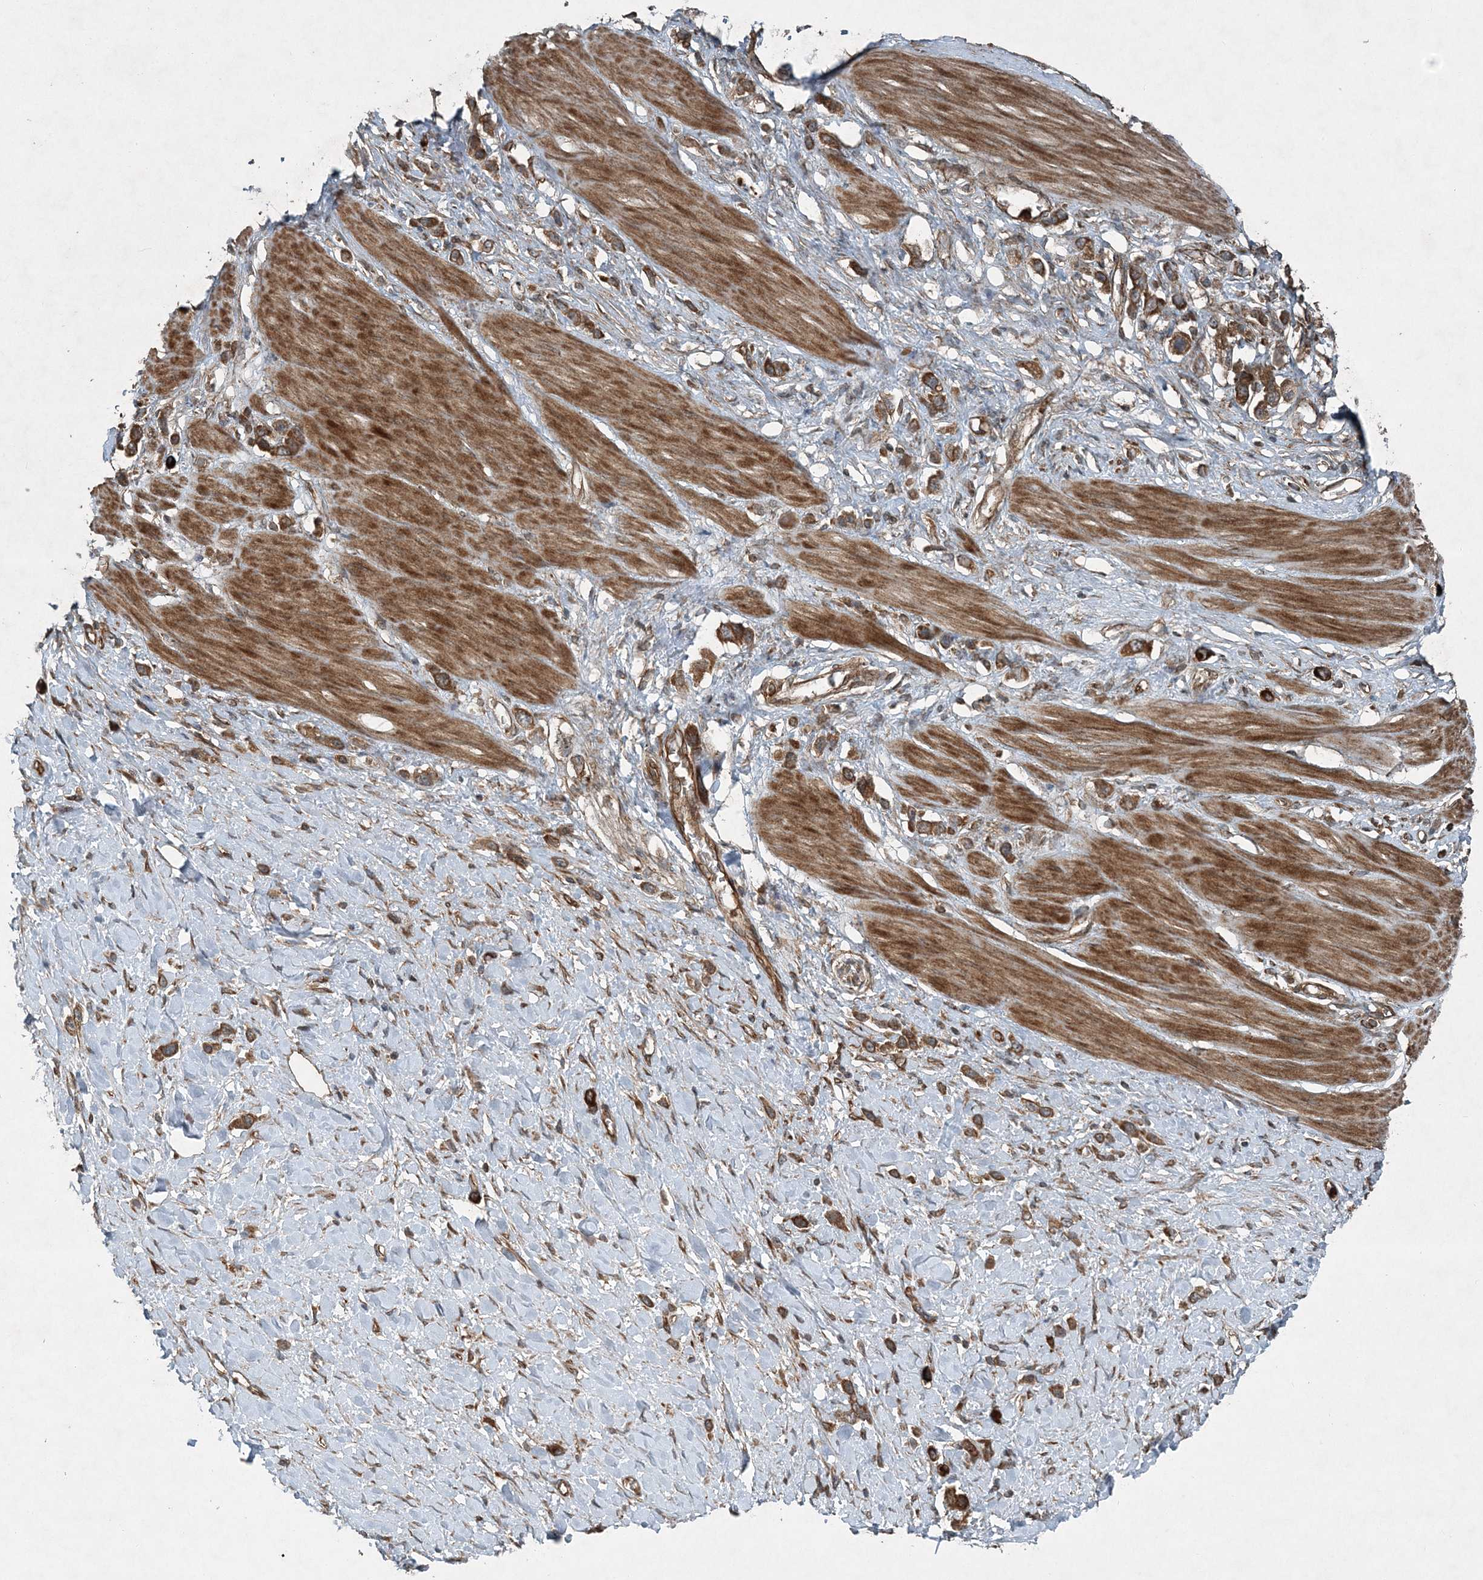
{"staining": {"intensity": "strong", "quantity": ">75%", "location": "cytoplasmic/membranous"}, "tissue": "stomach cancer", "cell_type": "Tumor cells", "image_type": "cancer", "snomed": [{"axis": "morphology", "description": "Adenocarcinoma, NOS"}, {"axis": "topography", "description": "Stomach"}], "caption": "This image demonstrates IHC staining of stomach cancer, with high strong cytoplasmic/membranous expression in about >75% of tumor cells.", "gene": "COPS7B", "patient": {"sex": "female", "age": 65}}